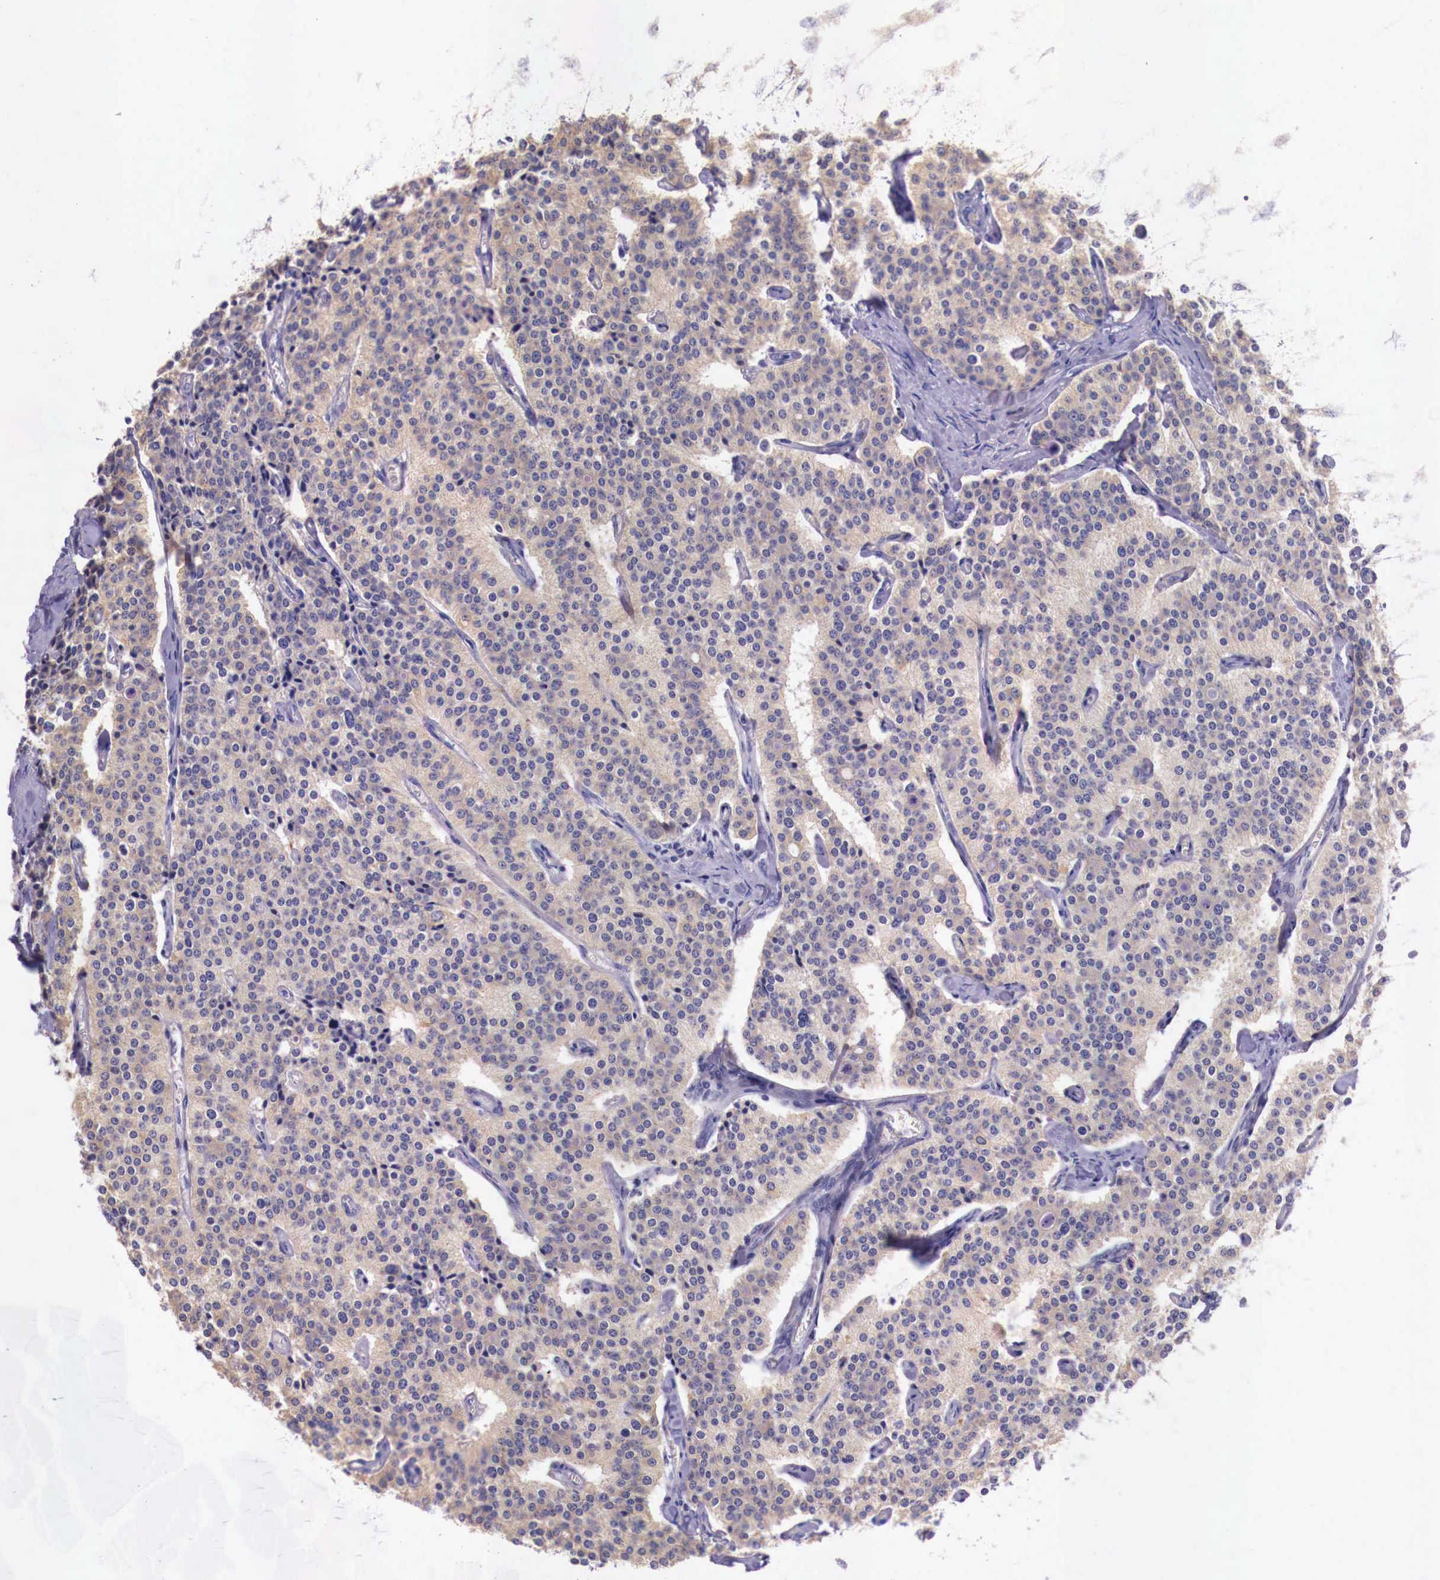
{"staining": {"intensity": "weak", "quantity": ">75%", "location": "cytoplasmic/membranous"}, "tissue": "carcinoid", "cell_type": "Tumor cells", "image_type": "cancer", "snomed": [{"axis": "morphology", "description": "Carcinoid, malignant, NOS"}, {"axis": "topography", "description": "Small intestine"}], "caption": "An immunohistochemistry micrograph of tumor tissue is shown. Protein staining in brown labels weak cytoplasmic/membranous positivity in carcinoid within tumor cells.", "gene": "GRIPAP1", "patient": {"sex": "male", "age": 63}}